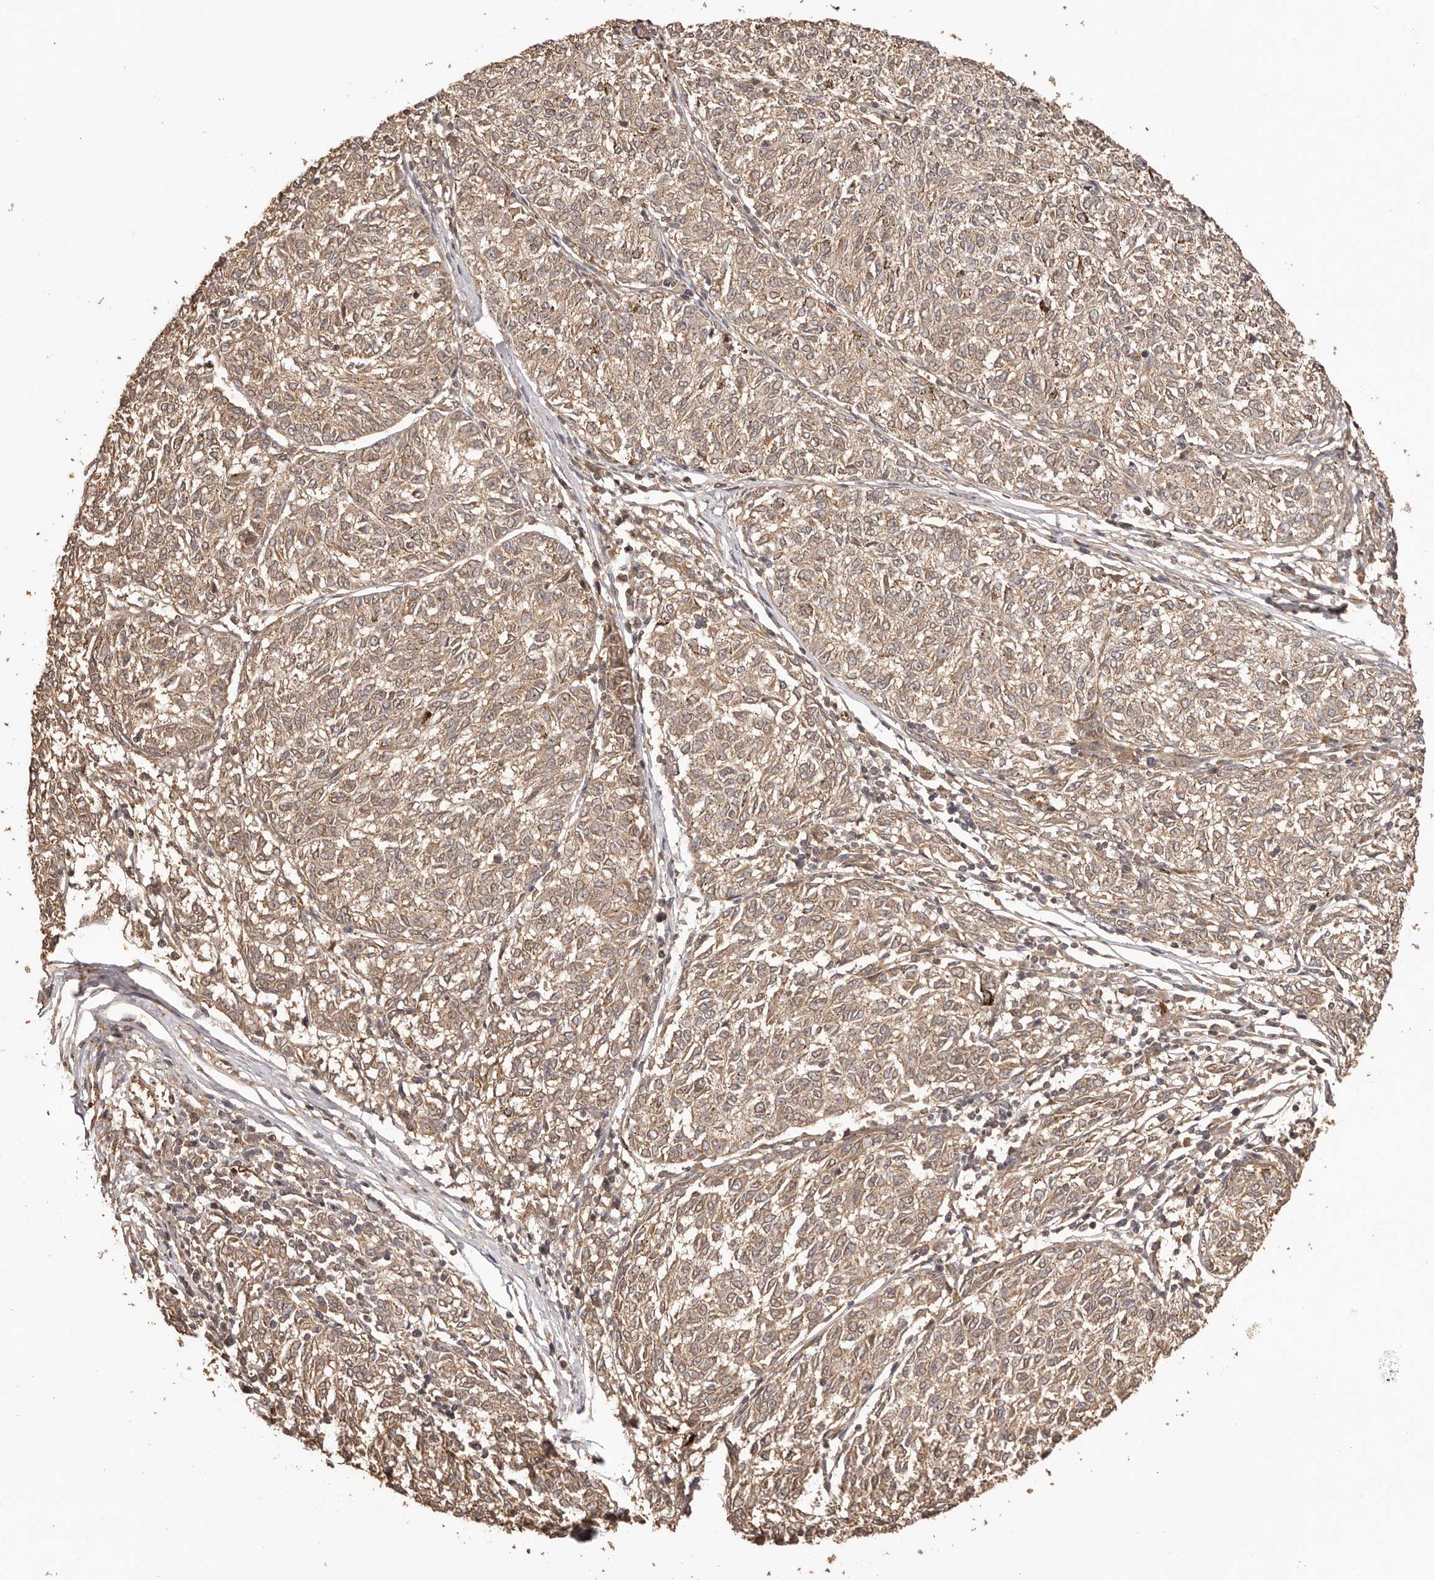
{"staining": {"intensity": "weak", "quantity": ">75%", "location": "cytoplasmic/membranous"}, "tissue": "melanoma", "cell_type": "Tumor cells", "image_type": "cancer", "snomed": [{"axis": "morphology", "description": "Malignant melanoma, NOS"}, {"axis": "topography", "description": "Skin"}], "caption": "Malignant melanoma stained with immunohistochemistry demonstrates weak cytoplasmic/membranous expression in about >75% of tumor cells.", "gene": "UBR2", "patient": {"sex": "female", "age": 72}}